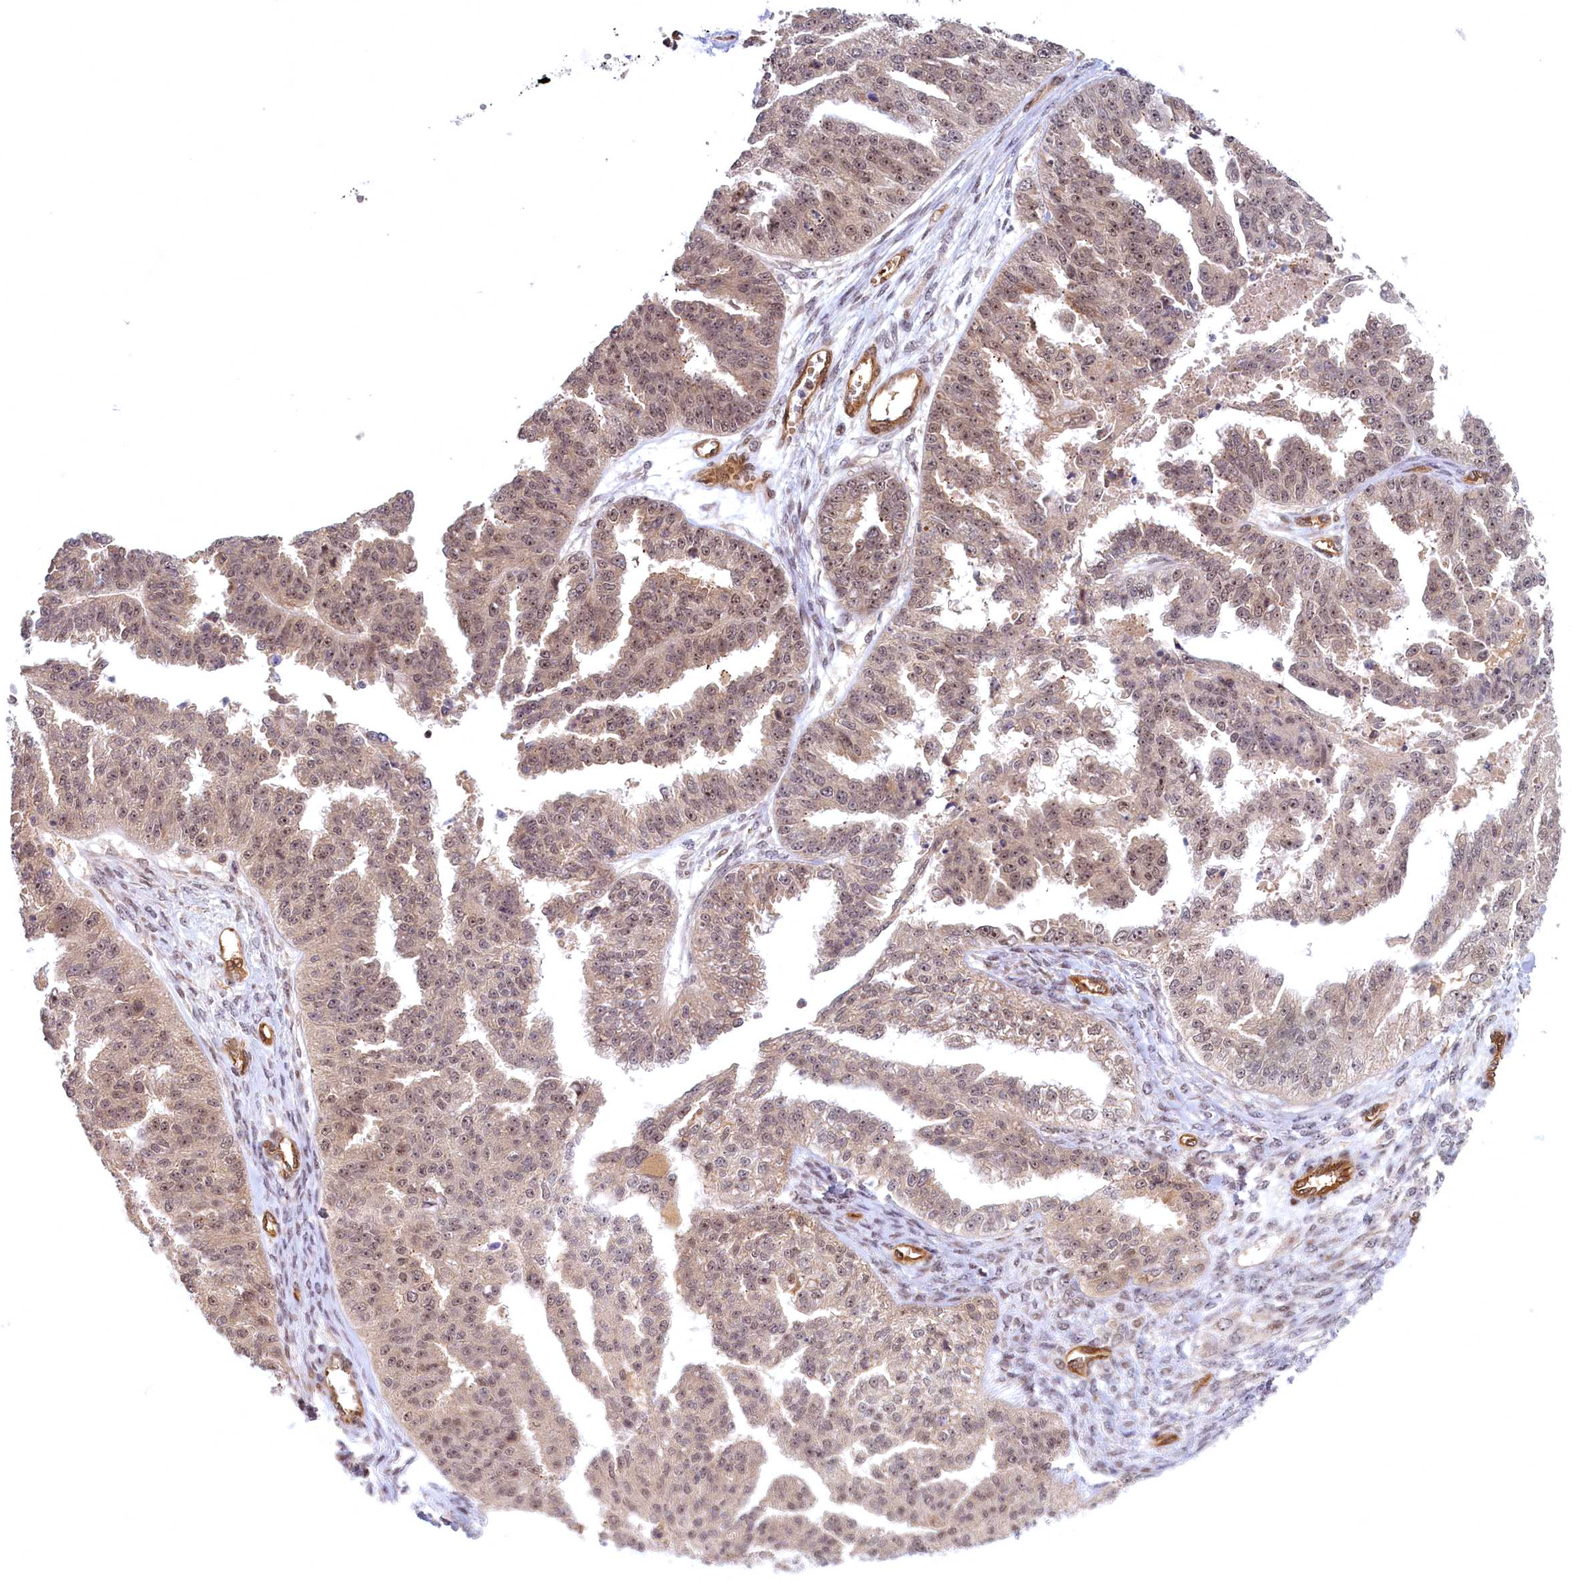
{"staining": {"intensity": "weak", "quantity": ">75%", "location": "nuclear"}, "tissue": "ovarian cancer", "cell_type": "Tumor cells", "image_type": "cancer", "snomed": [{"axis": "morphology", "description": "Cystadenocarcinoma, serous, NOS"}, {"axis": "topography", "description": "Ovary"}], "caption": "Protein staining displays weak nuclear staining in approximately >75% of tumor cells in ovarian cancer. The staining was performed using DAB, with brown indicating positive protein expression. Nuclei are stained blue with hematoxylin.", "gene": "SNRK", "patient": {"sex": "female", "age": 58}}